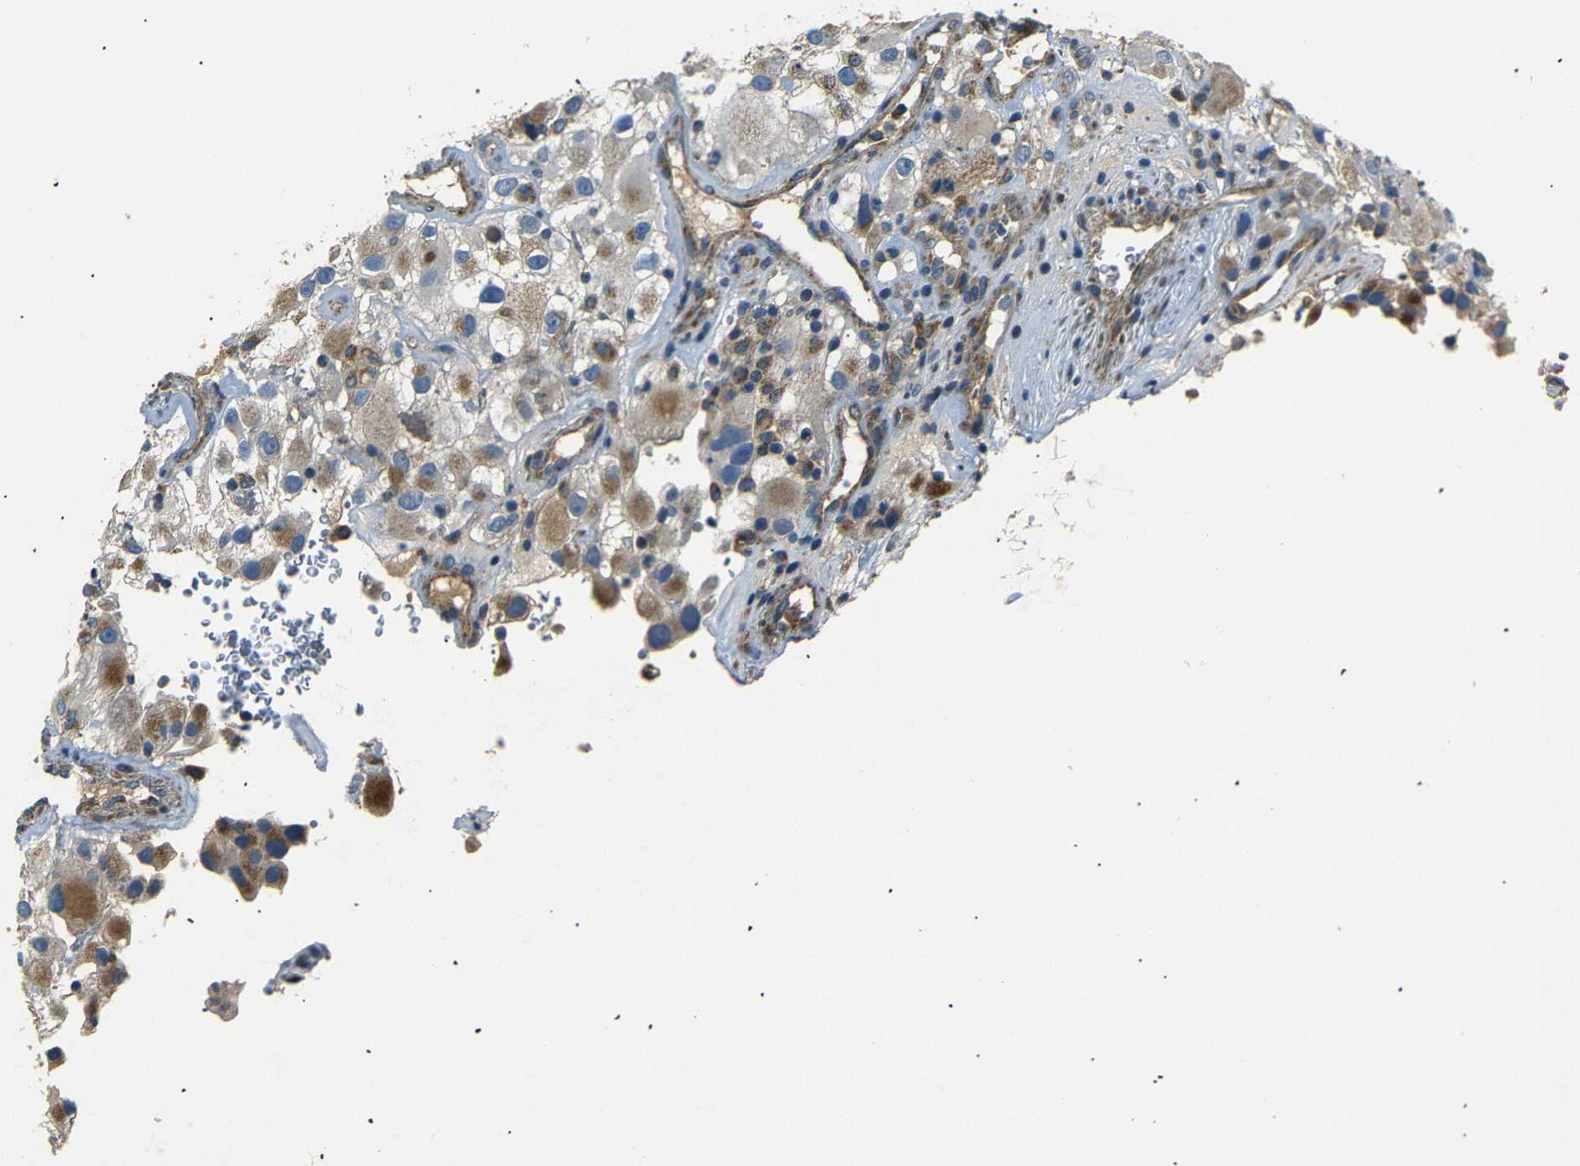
{"staining": {"intensity": "moderate", "quantity": ">75%", "location": "cytoplasmic/membranous"}, "tissue": "renal cancer", "cell_type": "Tumor cells", "image_type": "cancer", "snomed": [{"axis": "morphology", "description": "Adenocarcinoma, NOS"}, {"axis": "topography", "description": "Kidney"}], "caption": "Immunohistochemistry photomicrograph of neoplastic tissue: renal cancer (adenocarcinoma) stained using immunohistochemistry (IHC) reveals medium levels of moderate protein expression localized specifically in the cytoplasmic/membranous of tumor cells, appearing as a cytoplasmic/membranous brown color.", "gene": "NETO2", "patient": {"sex": "female", "age": 52}}